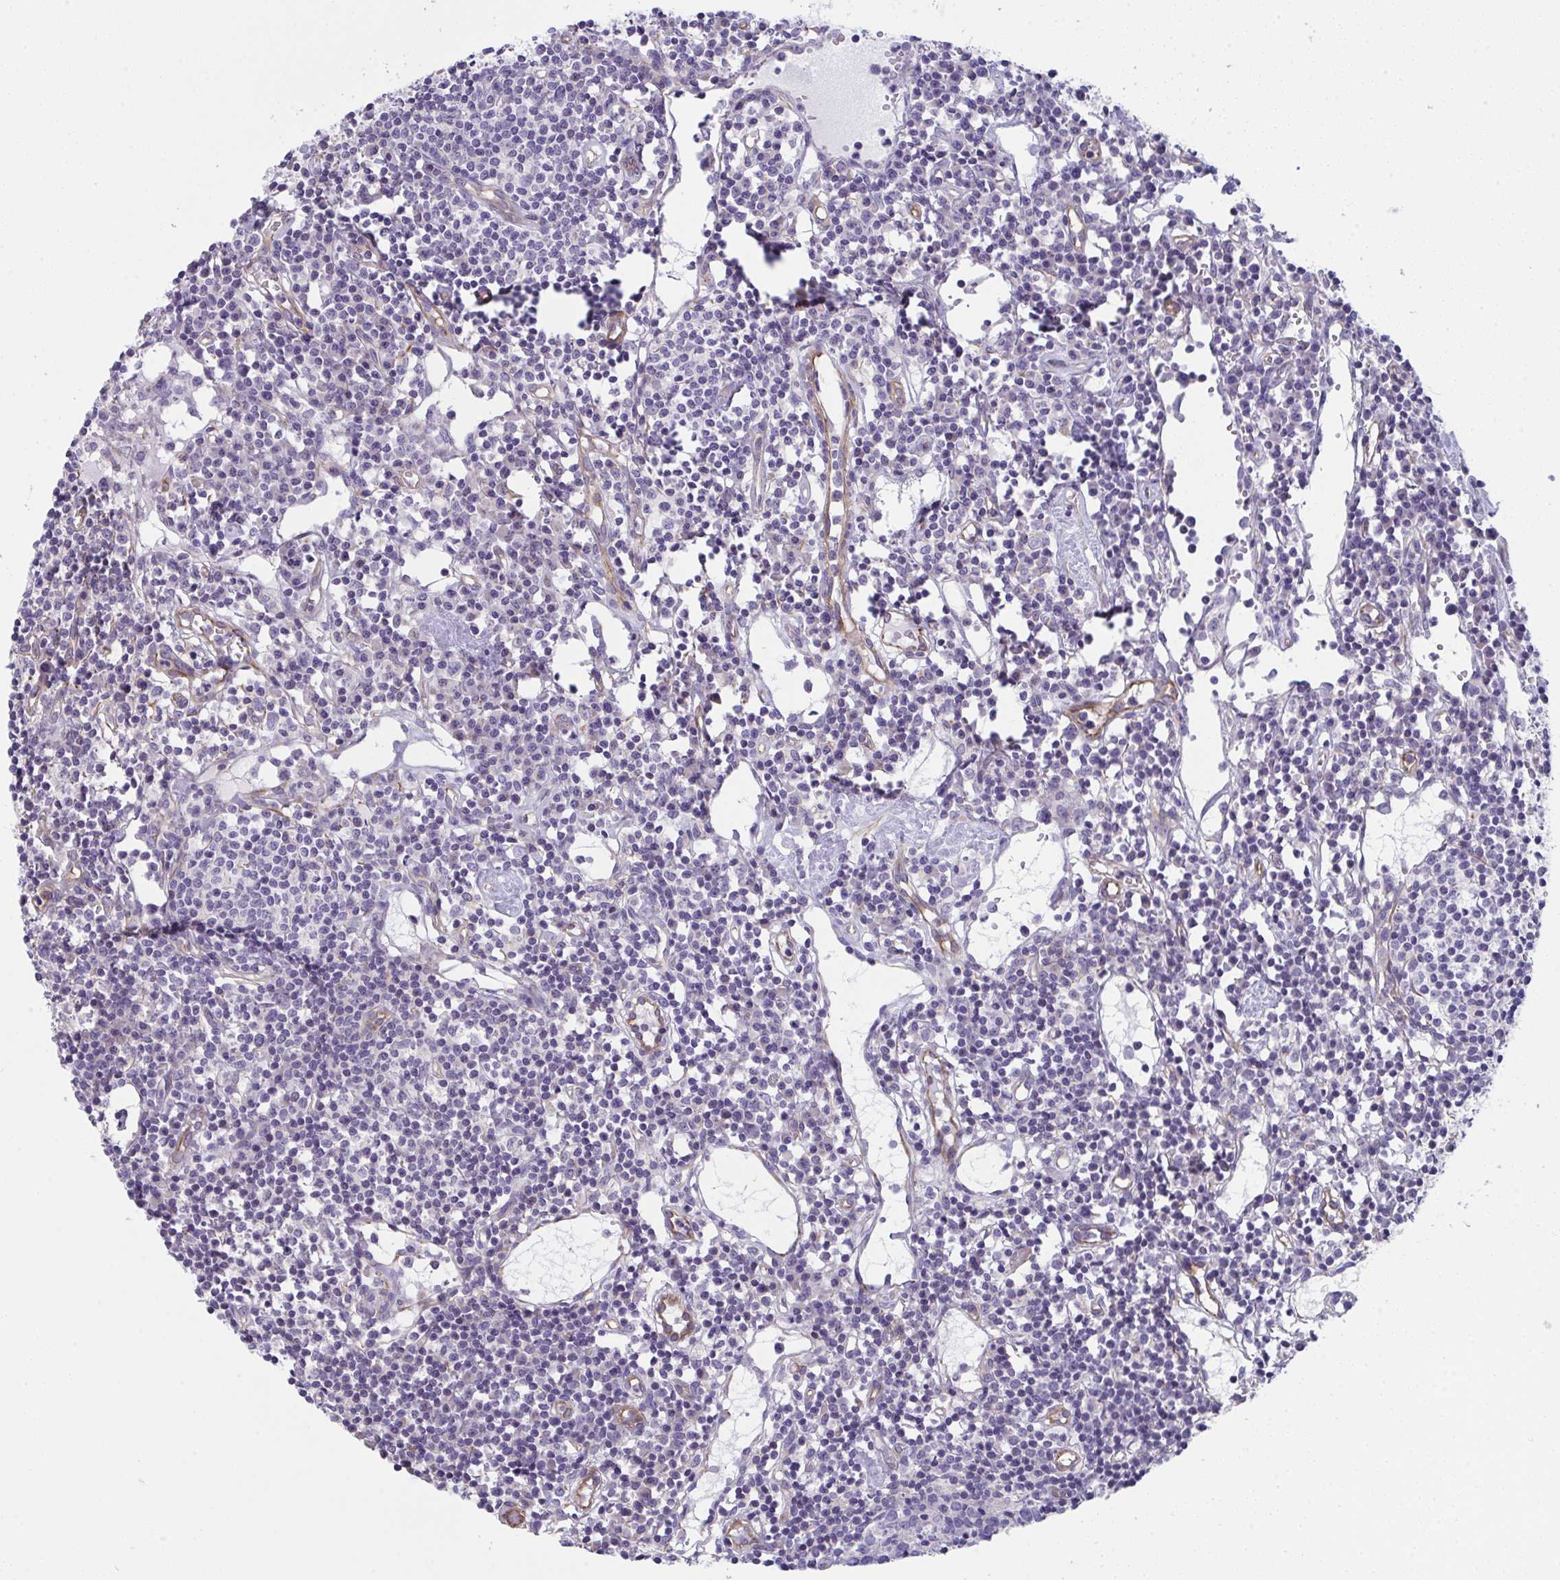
{"staining": {"intensity": "negative", "quantity": "none", "location": "none"}, "tissue": "lymph node", "cell_type": "Germinal center cells", "image_type": "normal", "snomed": [{"axis": "morphology", "description": "Normal tissue, NOS"}, {"axis": "topography", "description": "Lymph node"}], "caption": "DAB (3,3'-diaminobenzidine) immunohistochemical staining of unremarkable lymph node demonstrates no significant staining in germinal center cells. (IHC, brightfield microscopy, high magnification).", "gene": "MYL12A", "patient": {"sex": "female", "age": 78}}